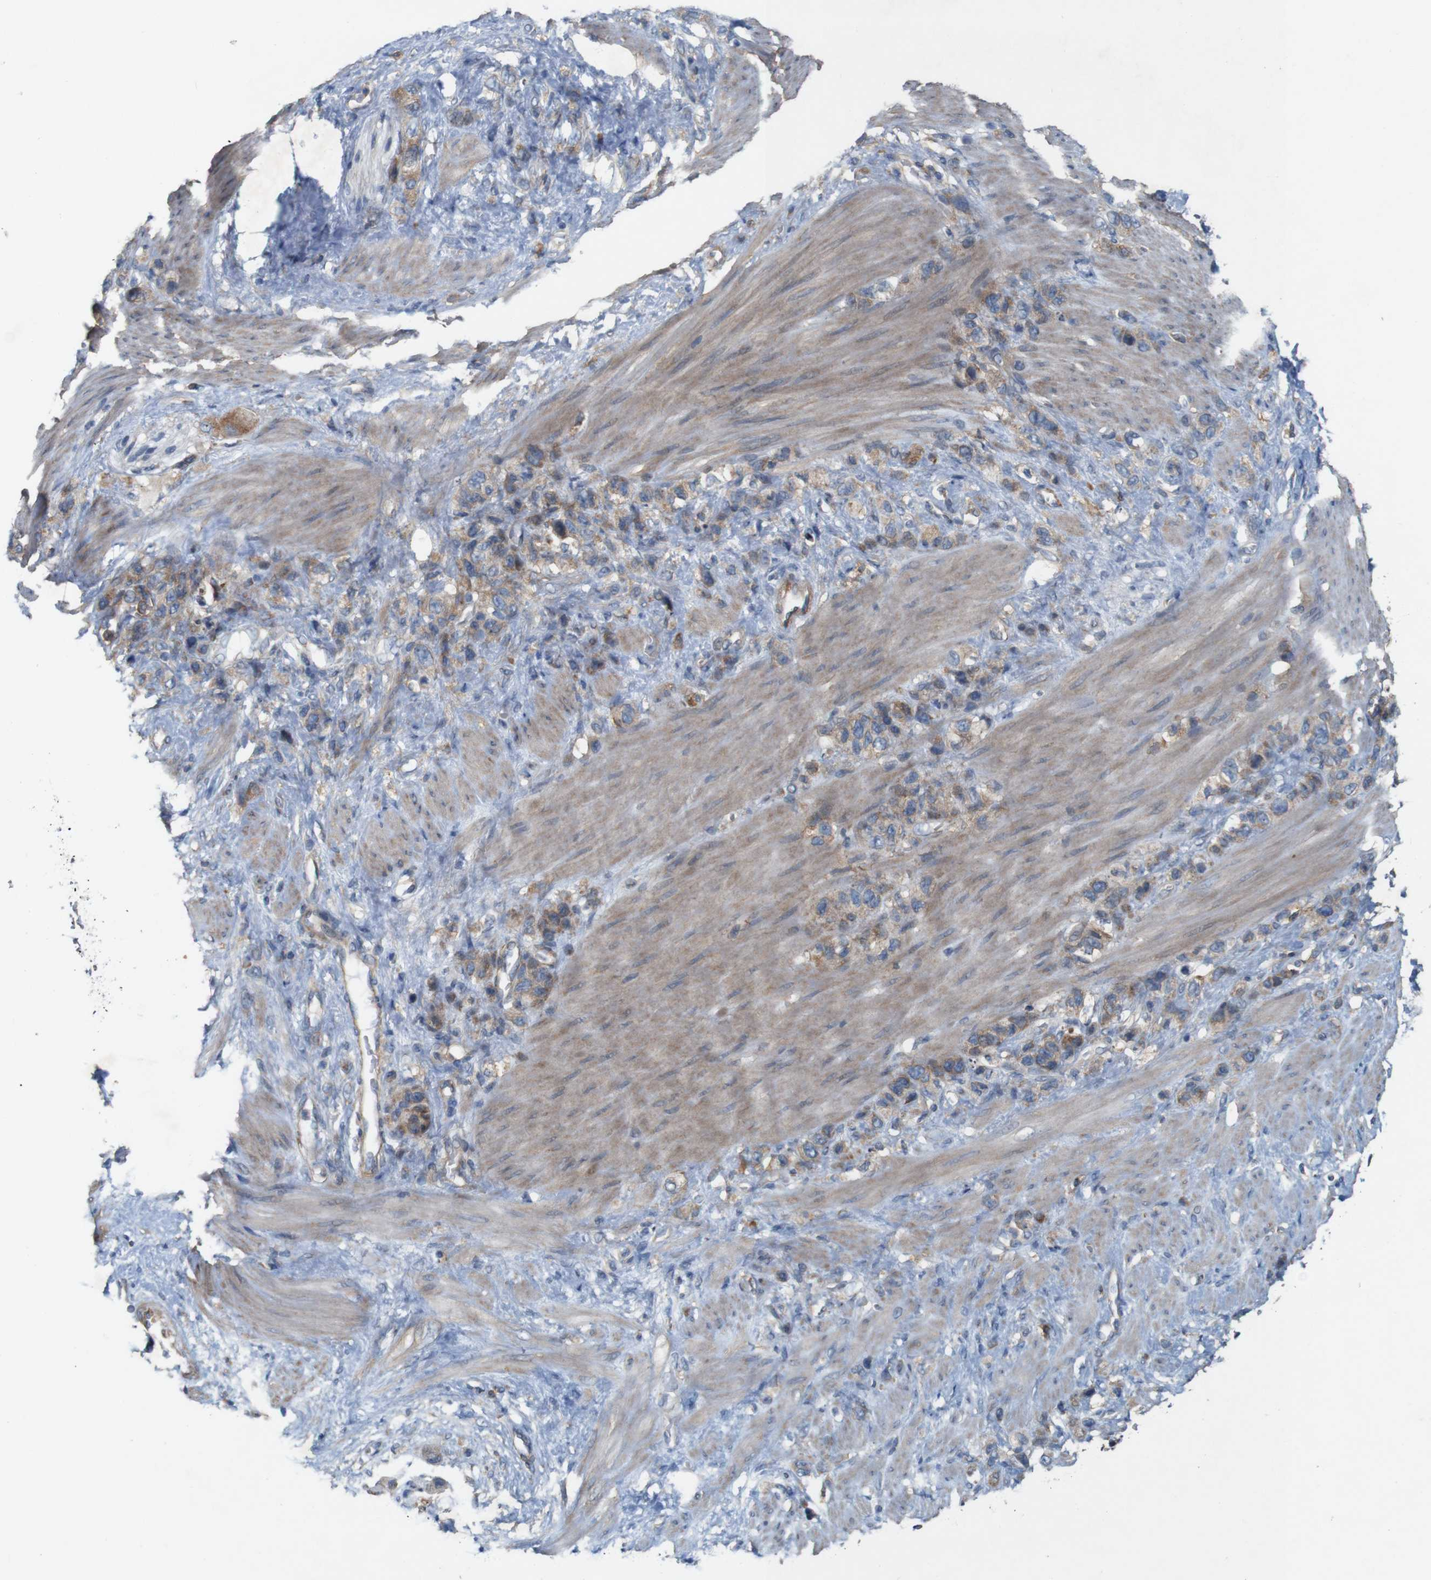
{"staining": {"intensity": "moderate", "quantity": ">75%", "location": "cytoplasmic/membranous"}, "tissue": "stomach cancer", "cell_type": "Tumor cells", "image_type": "cancer", "snomed": [{"axis": "morphology", "description": "Adenocarcinoma, NOS"}, {"axis": "morphology", "description": "Adenocarcinoma, High grade"}, {"axis": "topography", "description": "Stomach, upper"}, {"axis": "topography", "description": "Stomach, lower"}], "caption": "The immunohistochemical stain labels moderate cytoplasmic/membranous expression in tumor cells of stomach cancer (adenocarcinoma) tissue.", "gene": "SIGLEC8", "patient": {"sex": "female", "age": 65}}